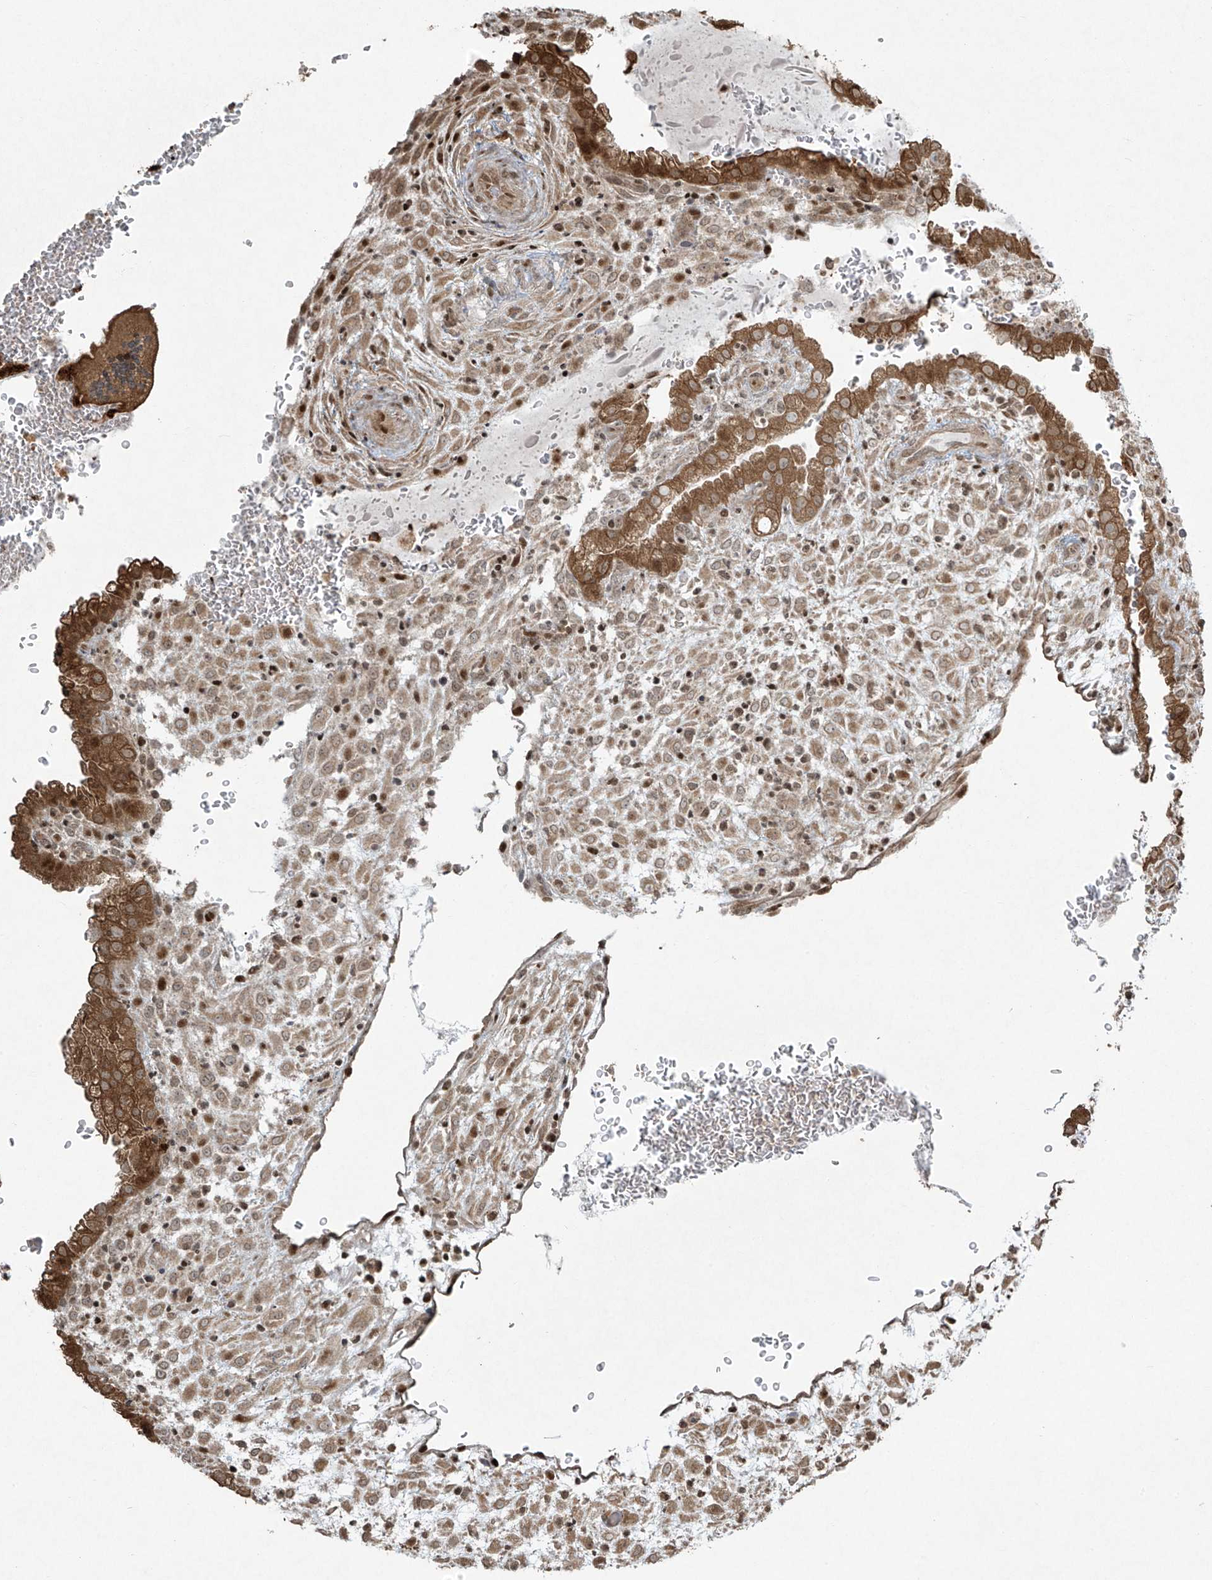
{"staining": {"intensity": "moderate", "quantity": ">75%", "location": "cytoplasmic/membranous"}, "tissue": "placenta", "cell_type": "Decidual cells", "image_type": "normal", "snomed": [{"axis": "morphology", "description": "Normal tissue, NOS"}, {"axis": "topography", "description": "Placenta"}], "caption": "The image displays immunohistochemical staining of normal placenta. There is moderate cytoplasmic/membranous staining is seen in about >75% of decidual cells. (DAB IHC with brightfield microscopy, high magnification).", "gene": "TTC22", "patient": {"sex": "female", "age": 35}}